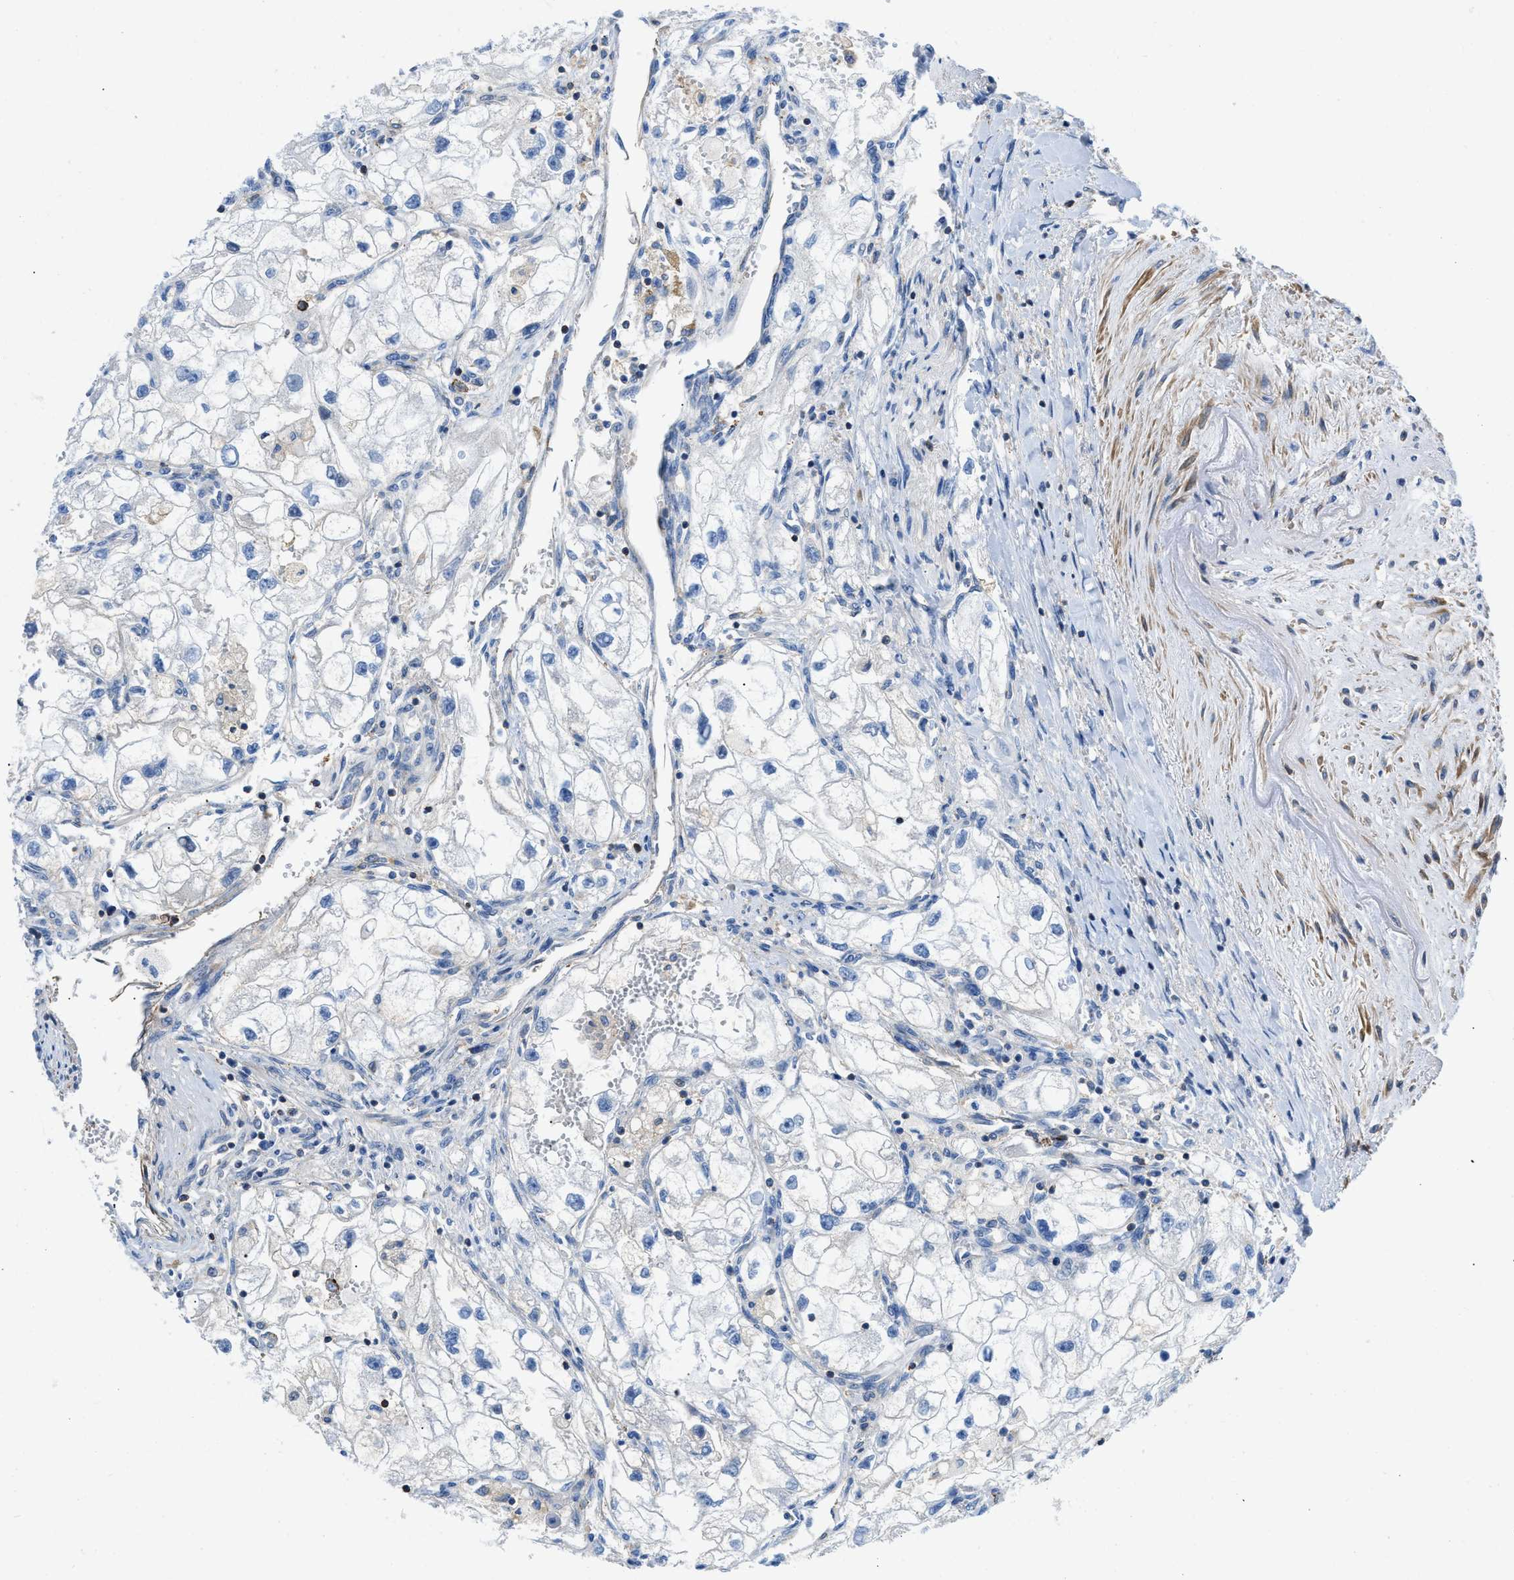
{"staining": {"intensity": "negative", "quantity": "none", "location": "none"}, "tissue": "renal cancer", "cell_type": "Tumor cells", "image_type": "cancer", "snomed": [{"axis": "morphology", "description": "Adenocarcinoma, NOS"}, {"axis": "topography", "description": "Kidney"}], "caption": "Immunohistochemistry (IHC) histopathology image of neoplastic tissue: human renal cancer (adenocarcinoma) stained with DAB (3,3'-diaminobenzidine) displays no significant protein positivity in tumor cells.", "gene": "ATP6V0D1", "patient": {"sex": "female", "age": 70}}